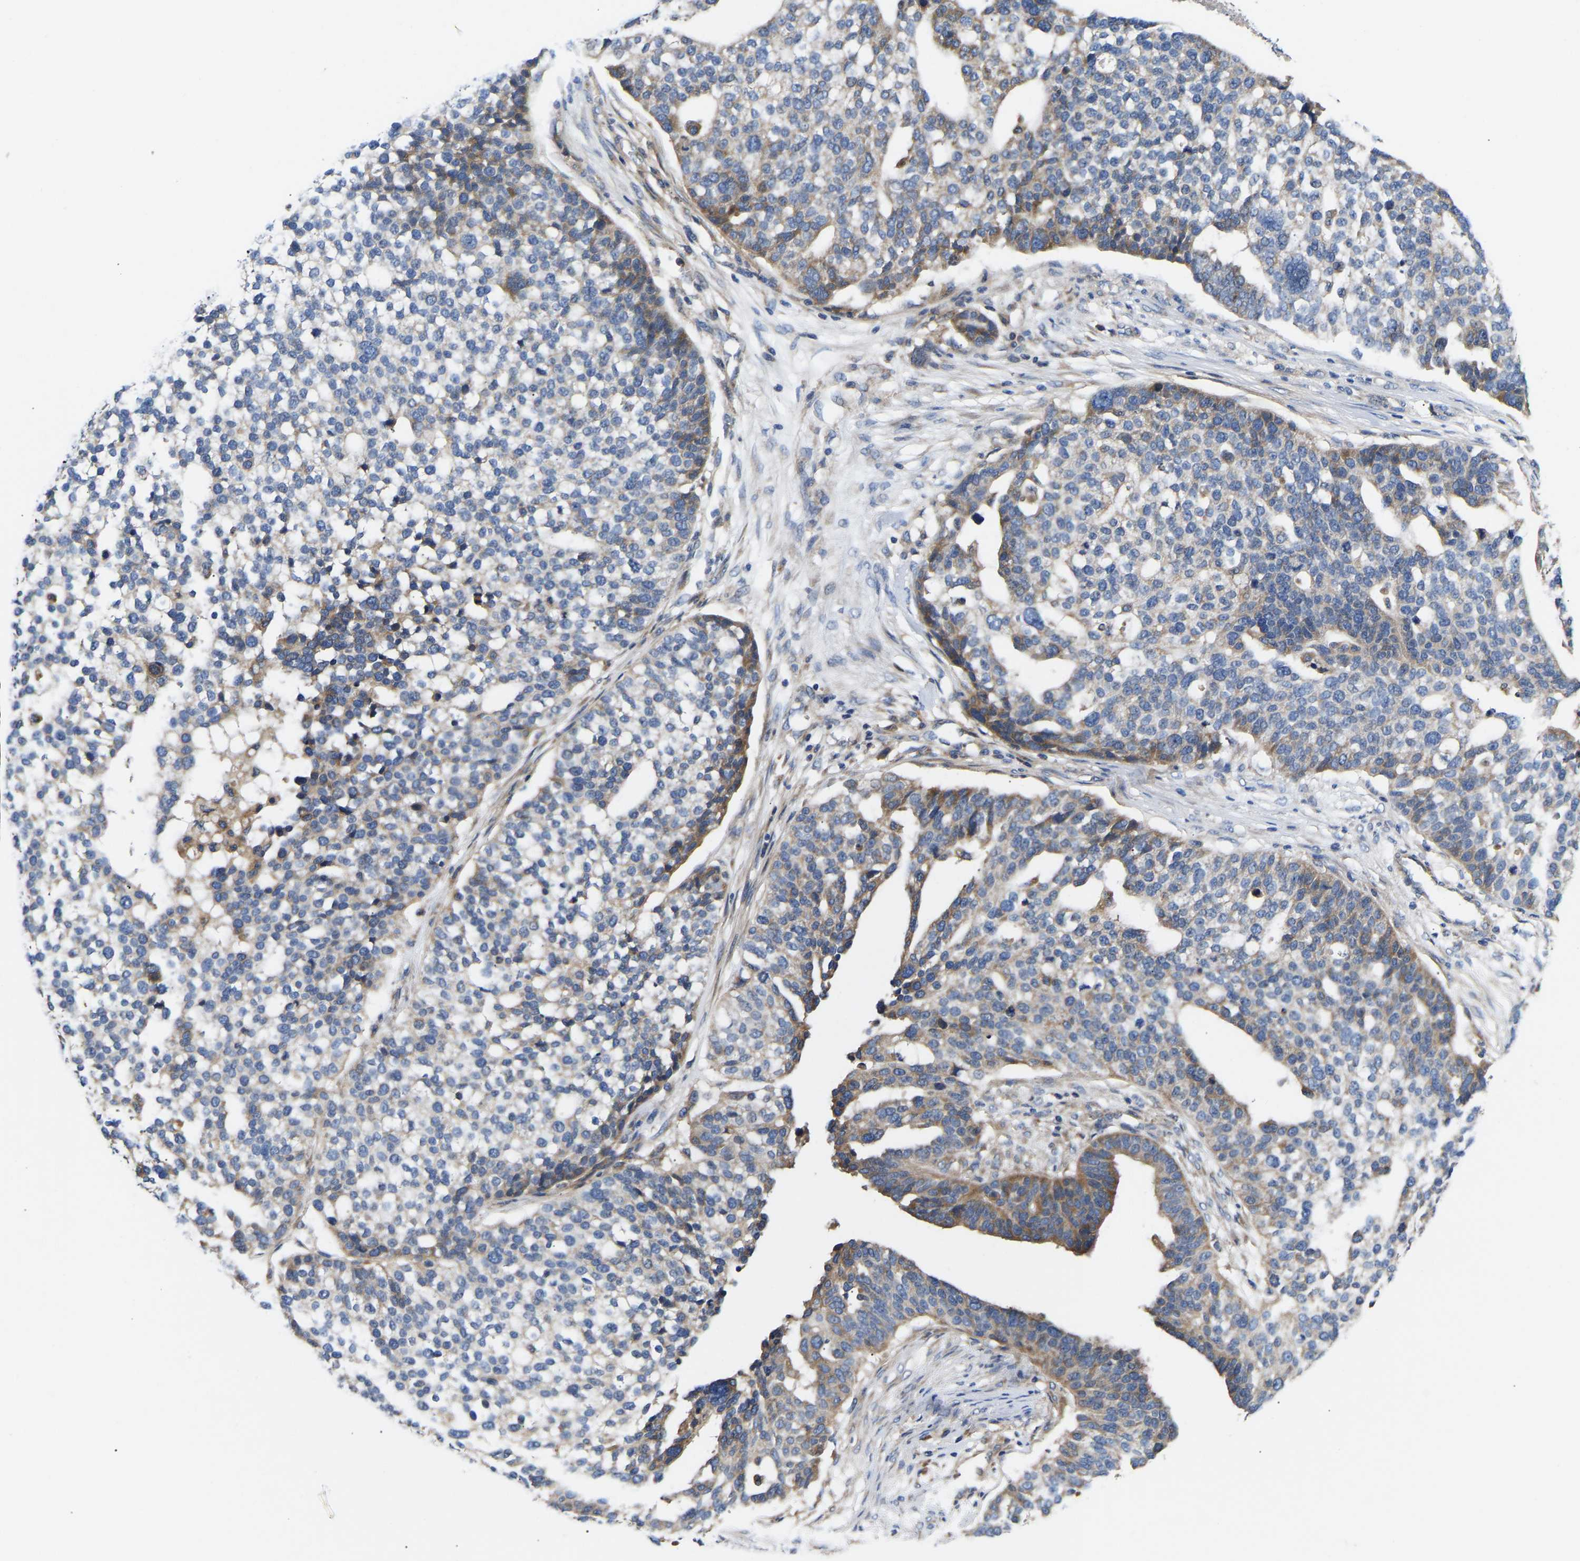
{"staining": {"intensity": "moderate", "quantity": "<25%", "location": "cytoplasmic/membranous"}, "tissue": "ovarian cancer", "cell_type": "Tumor cells", "image_type": "cancer", "snomed": [{"axis": "morphology", "description": "Cystadenocarcinoma, serous, NOS"}, {"axis": "topography", "description": "Ovary"}], "caption": "Protein expression analysis of human serous cystadenocarcinoma (ovarian) reveals moderate cytoplasmic/membranous positivity in approximately <25% of tumor cells.", "gene": "AIMP2", "patient": {"sex": "female", "age": 59}}